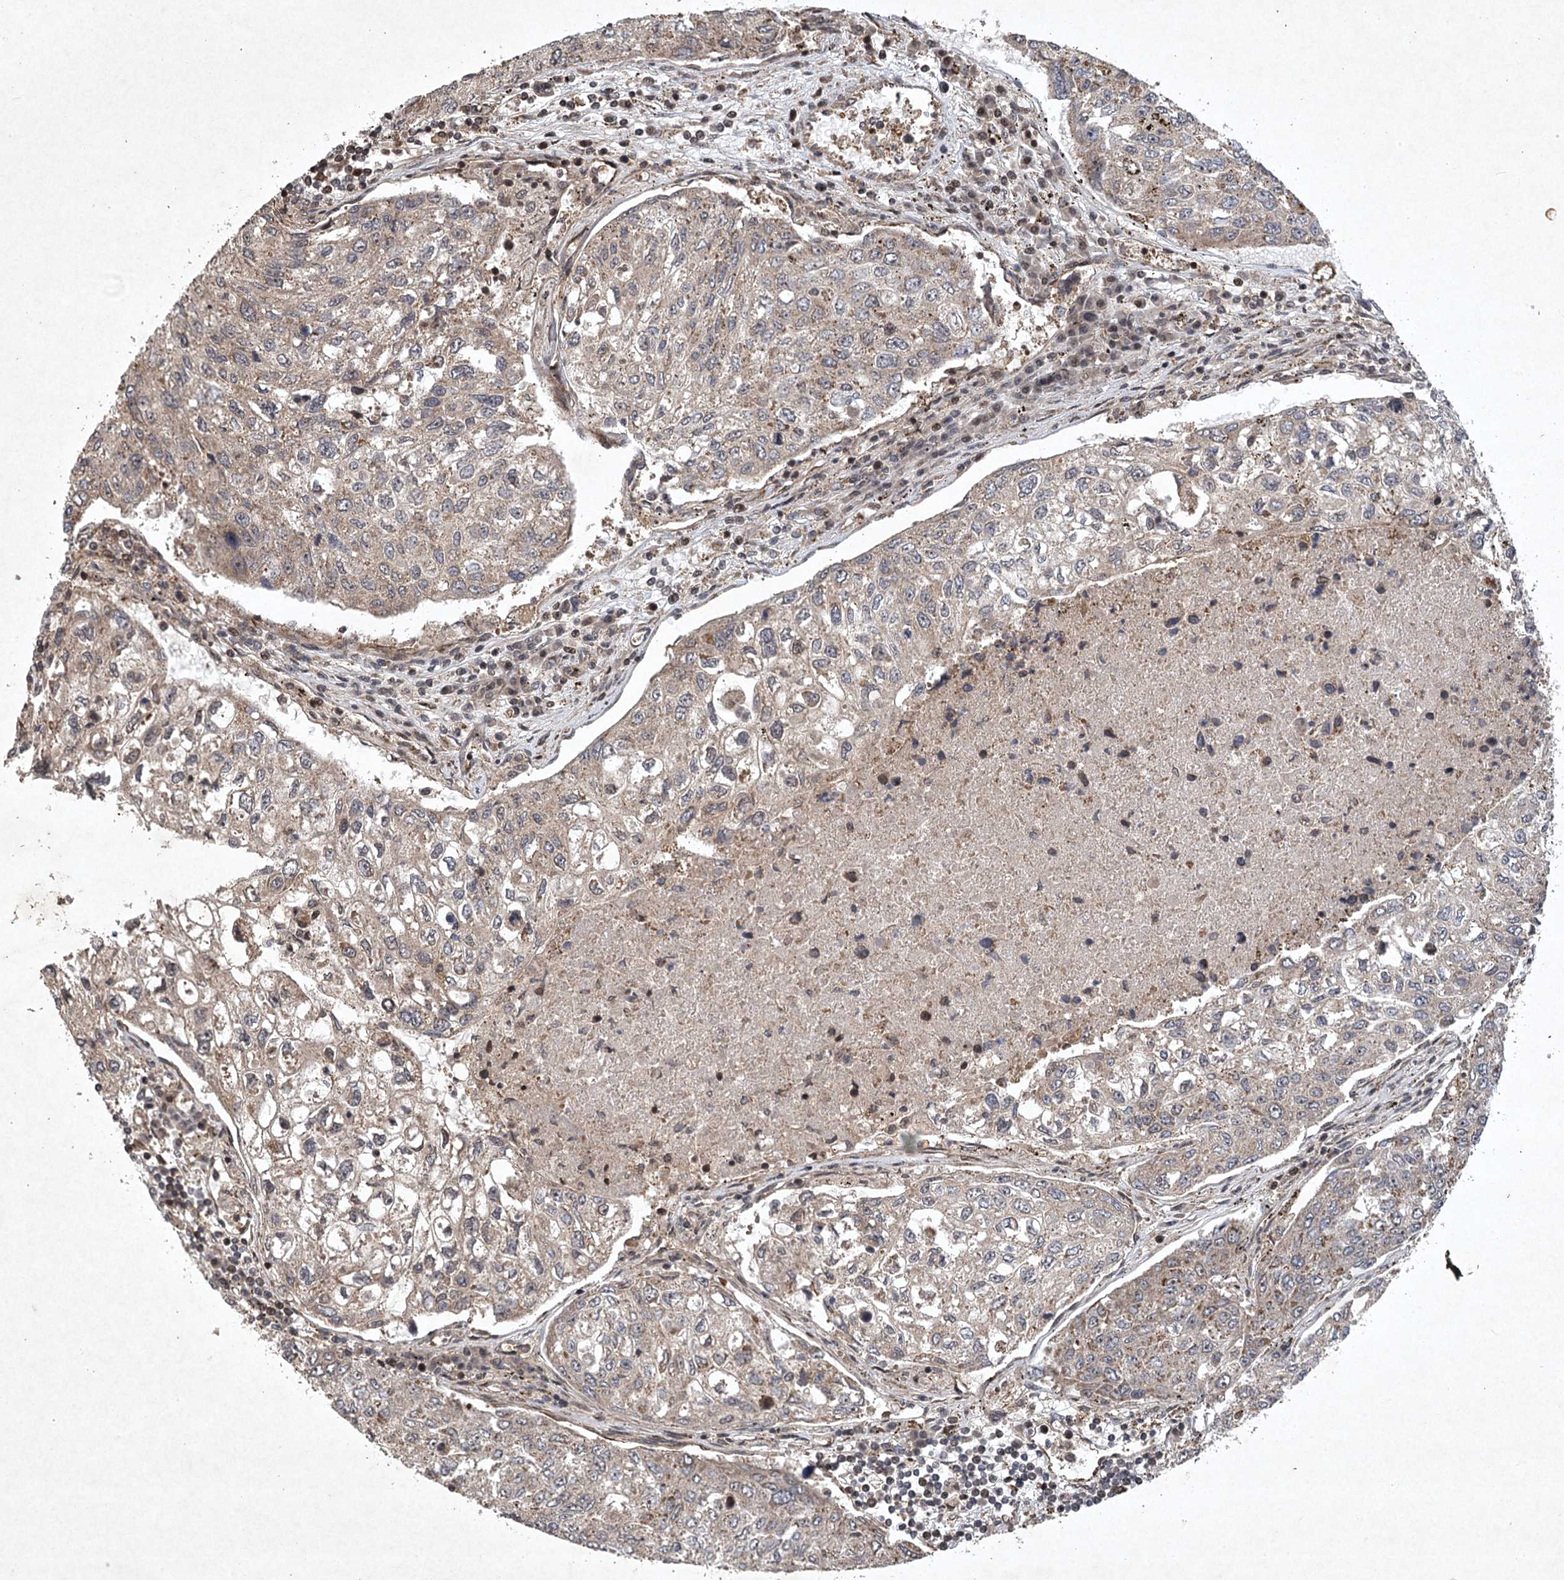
{"staining": {"intensity": "negative", "quantity": "none", "location": "none"}, "tissue": "urothelial cancer", "cell_type": "Tumor cells", "image_type": "cancer", "snomed": [{"axis": "morphology", "description": "Urothelial carcinoma, High grade"}, {"axis": "topography", "description": "Lymph node"}, {"axis": "topography", "description": "Urinary bladder"}], "caption": "DAB (3,3'-diaminobenzidine) immunohistochemical staining of human urothelial cancer reveals no significant expression in tumor cells.", "gene": "INSIG2", "patient": {"sex": "male", "age": 51}}